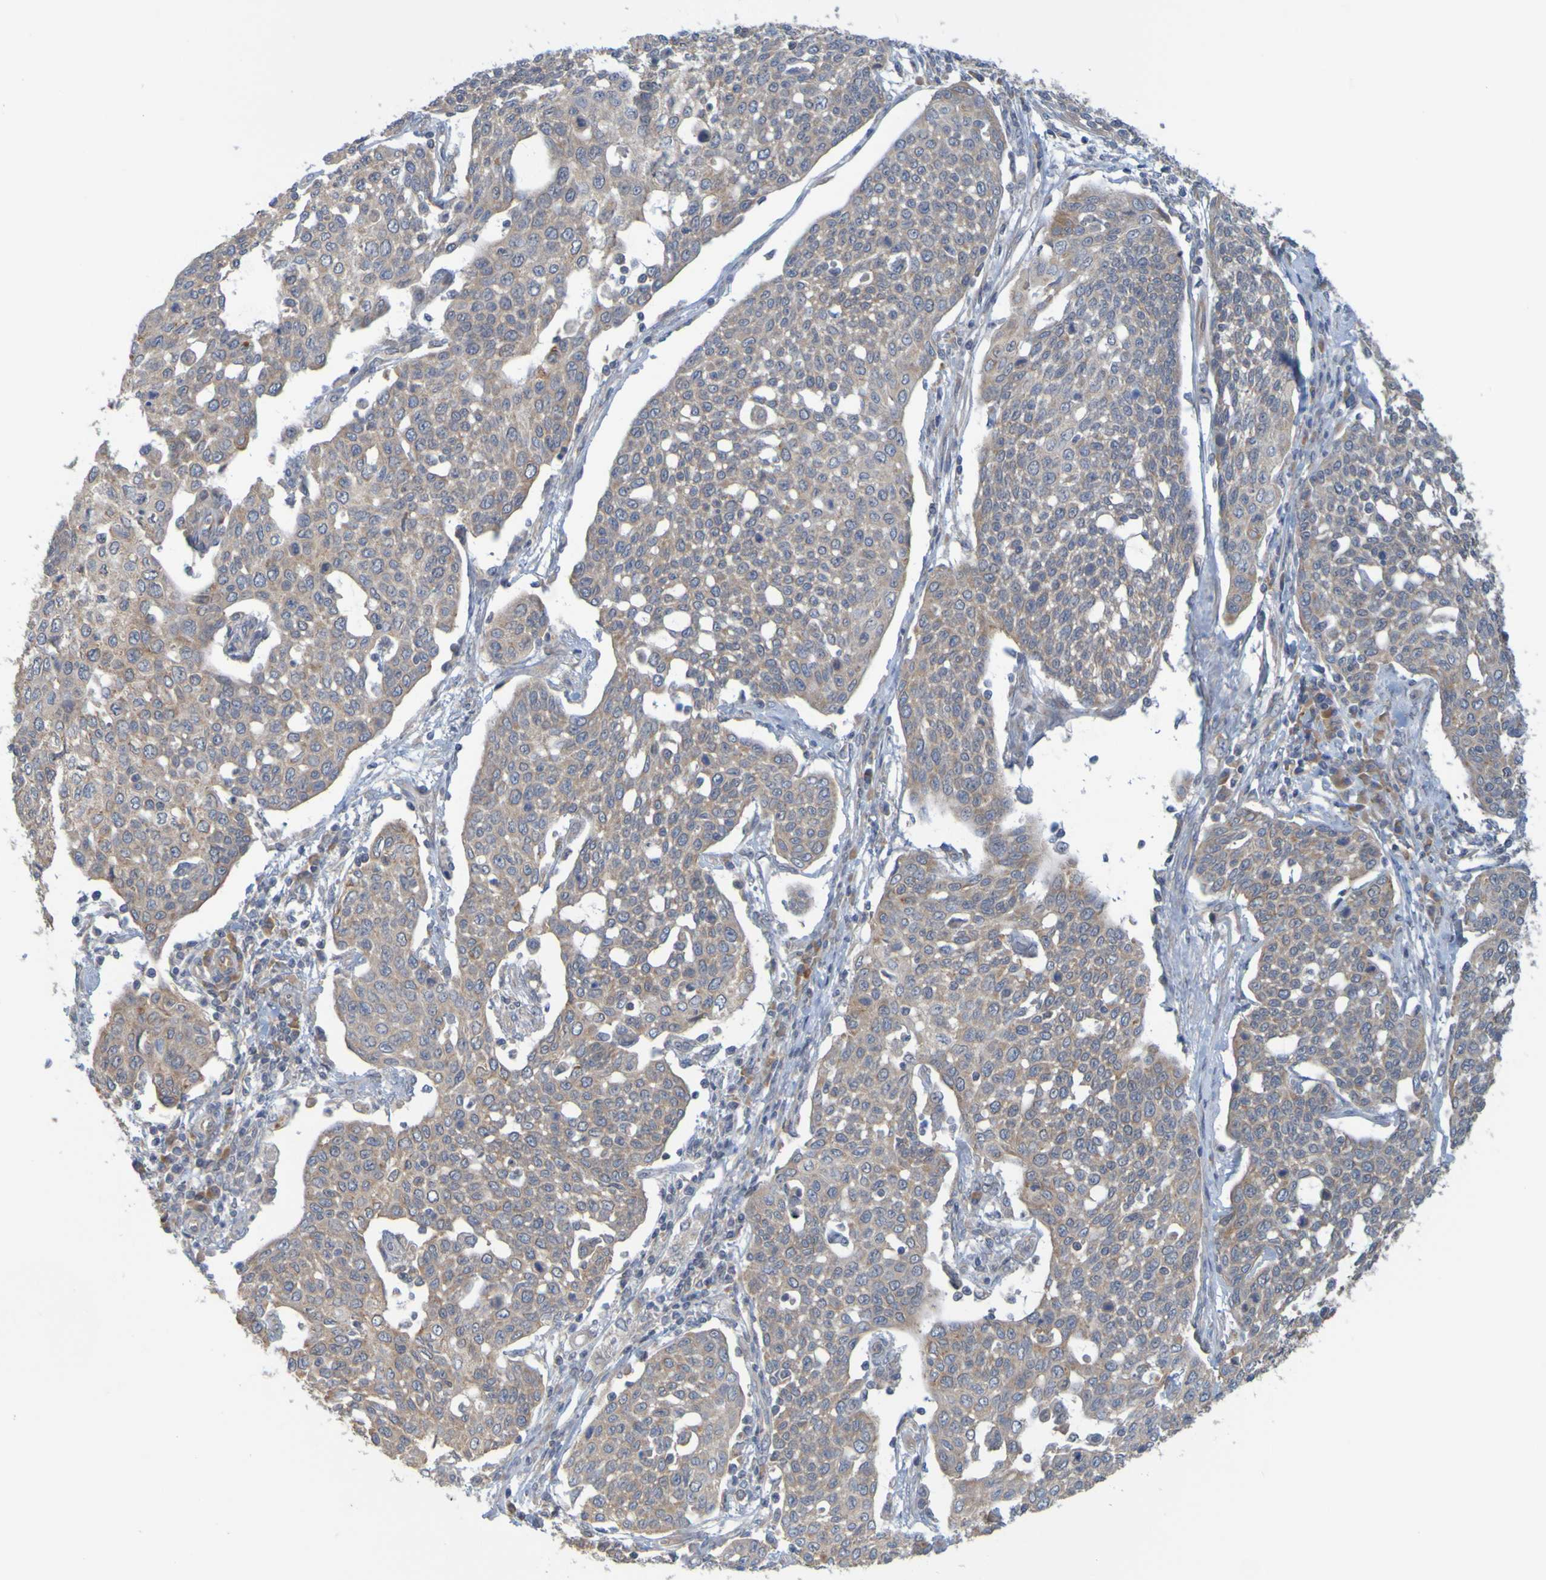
{"staining": {"intensity": "moderate", "quantity": ">75%", "location": "cytoplasmic/membranous"}, "tissue": "cervical cancer", "cell_type": "Tumor cells", "image_type": "cancer", "snomed": [{"axis": "morphology", "description": "Squamous cell carcinoma, NOS"}, {"axis": "topography", "description": "Cervix"}], "caption": "About >75% of tumor cells in squamous cell carcinoma (cervical) reveal moderate cytoplasmic/membranous protein expression as visualized by brown immunohistochemical staining.", "gene": "MOGS", "patient": {"sex": "female", "age": 34}}